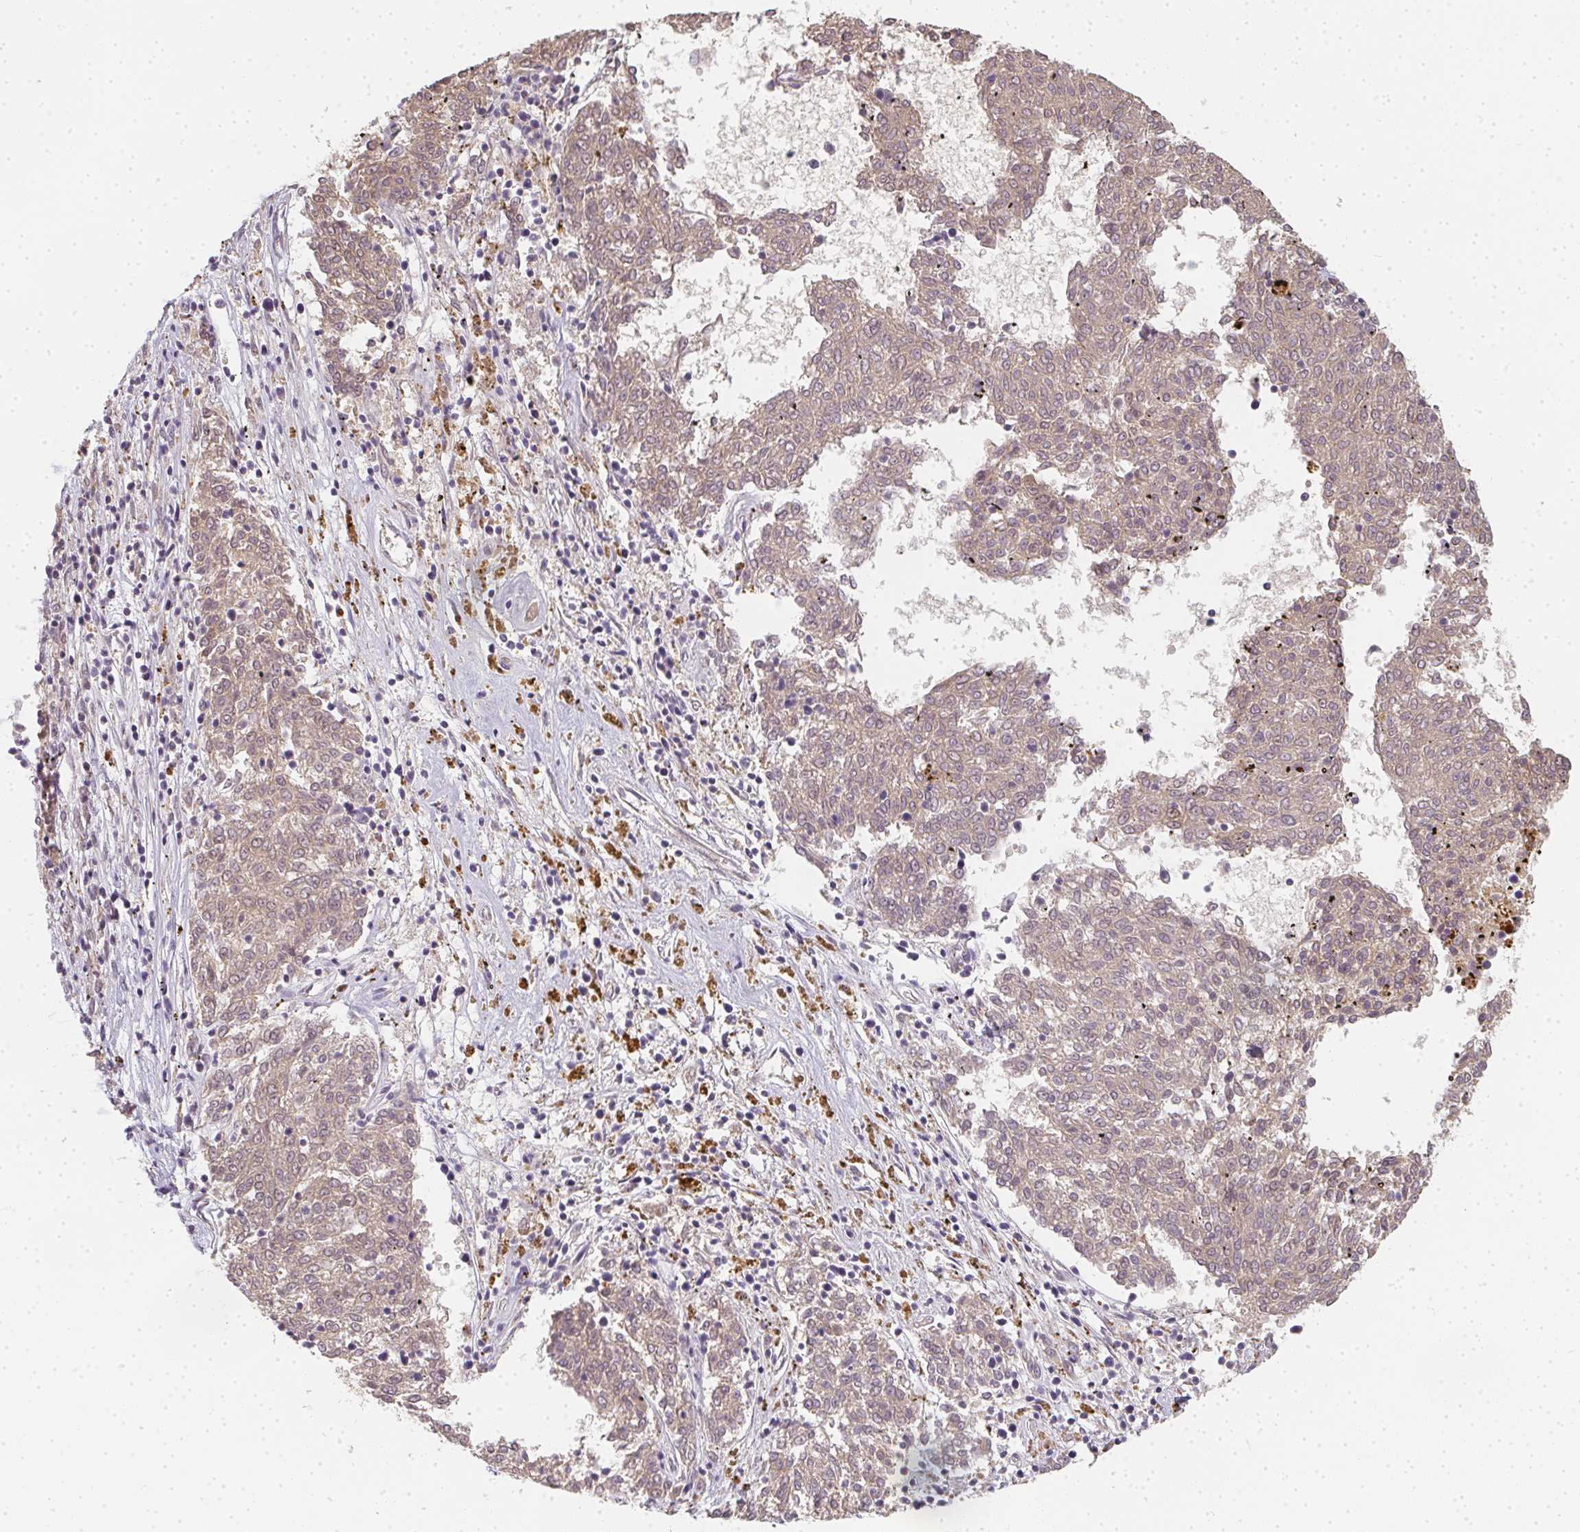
{"staining": {"intensity": "weak", "quantity": ">75%", "location": "cytoplasmic/membranous"}, "tissue": "melanoma", "cell_type": "Tumor cells", "image_type": "cancer", "snomed": [{"axis": "morphology", "description": "Malignant melanoma, NOS"}, {"axis": "topography", "description": "Skin"}], "caption": "Human malignant melanoma stained with a protein marker exhibits weak staining in tumor cells.", "gene": "SLC35B3", "patient": {"sex": "female", "age": 72}}